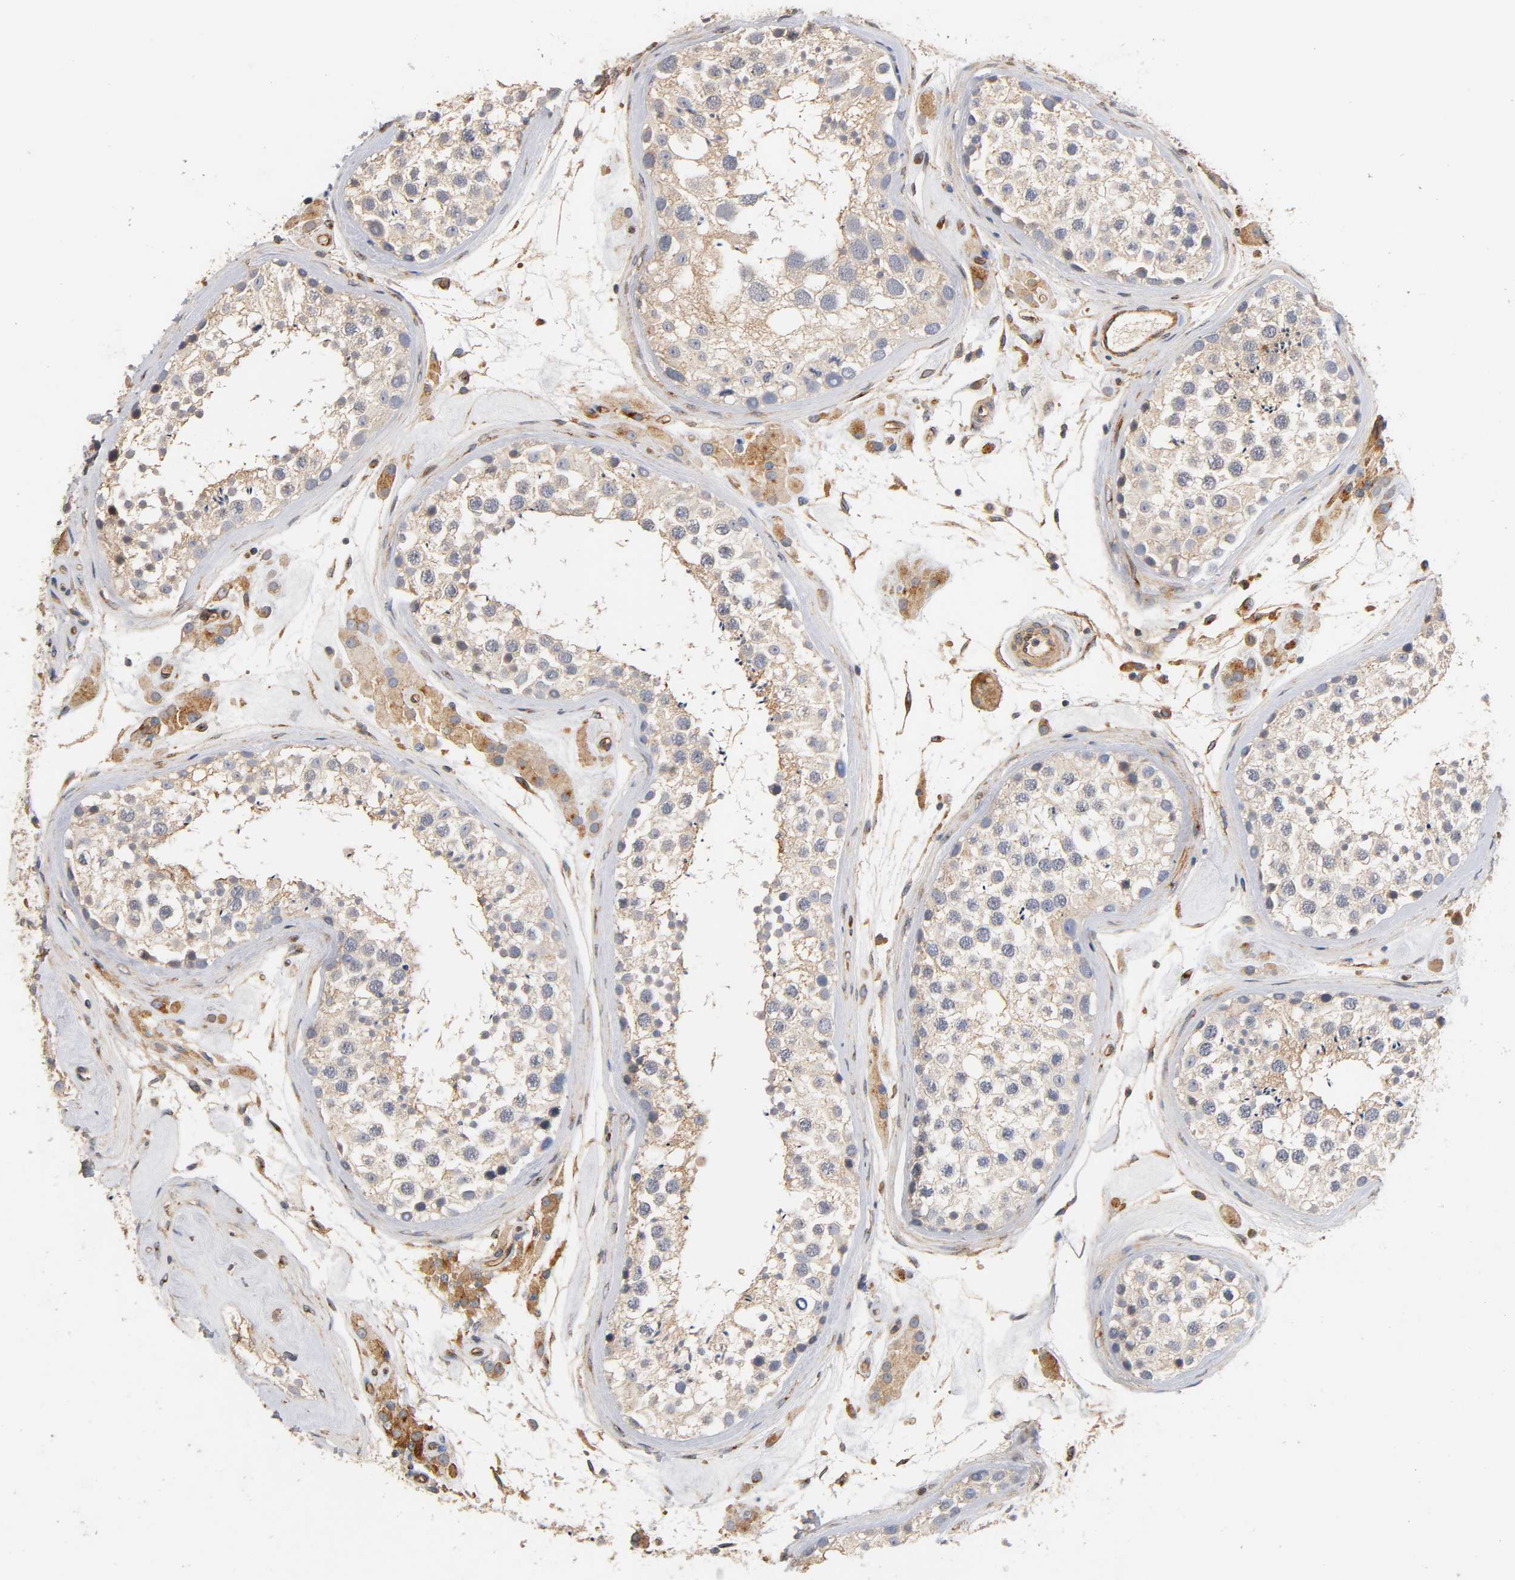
{"staining": {"intensity": "weak", "quantity": "<25%", "location": "cytoplasmic/membranous"}, "tissue": "testis", "cell_type": "Cells in seminiferous ducts", "image_type": "normal", "snomed": [{"axis": "morphology", "description": "Normal tissue, NOS"}, {"axis": "topography", "description": "Testis"}], "caption": "Immunohistochemistry (IHC) image of benign testis stained for a protein (brown), which exhibits no staining in cells in seminiferous ducts.", "gene": "IFITM2", "patient": {"sex": "male", "age": 46}}